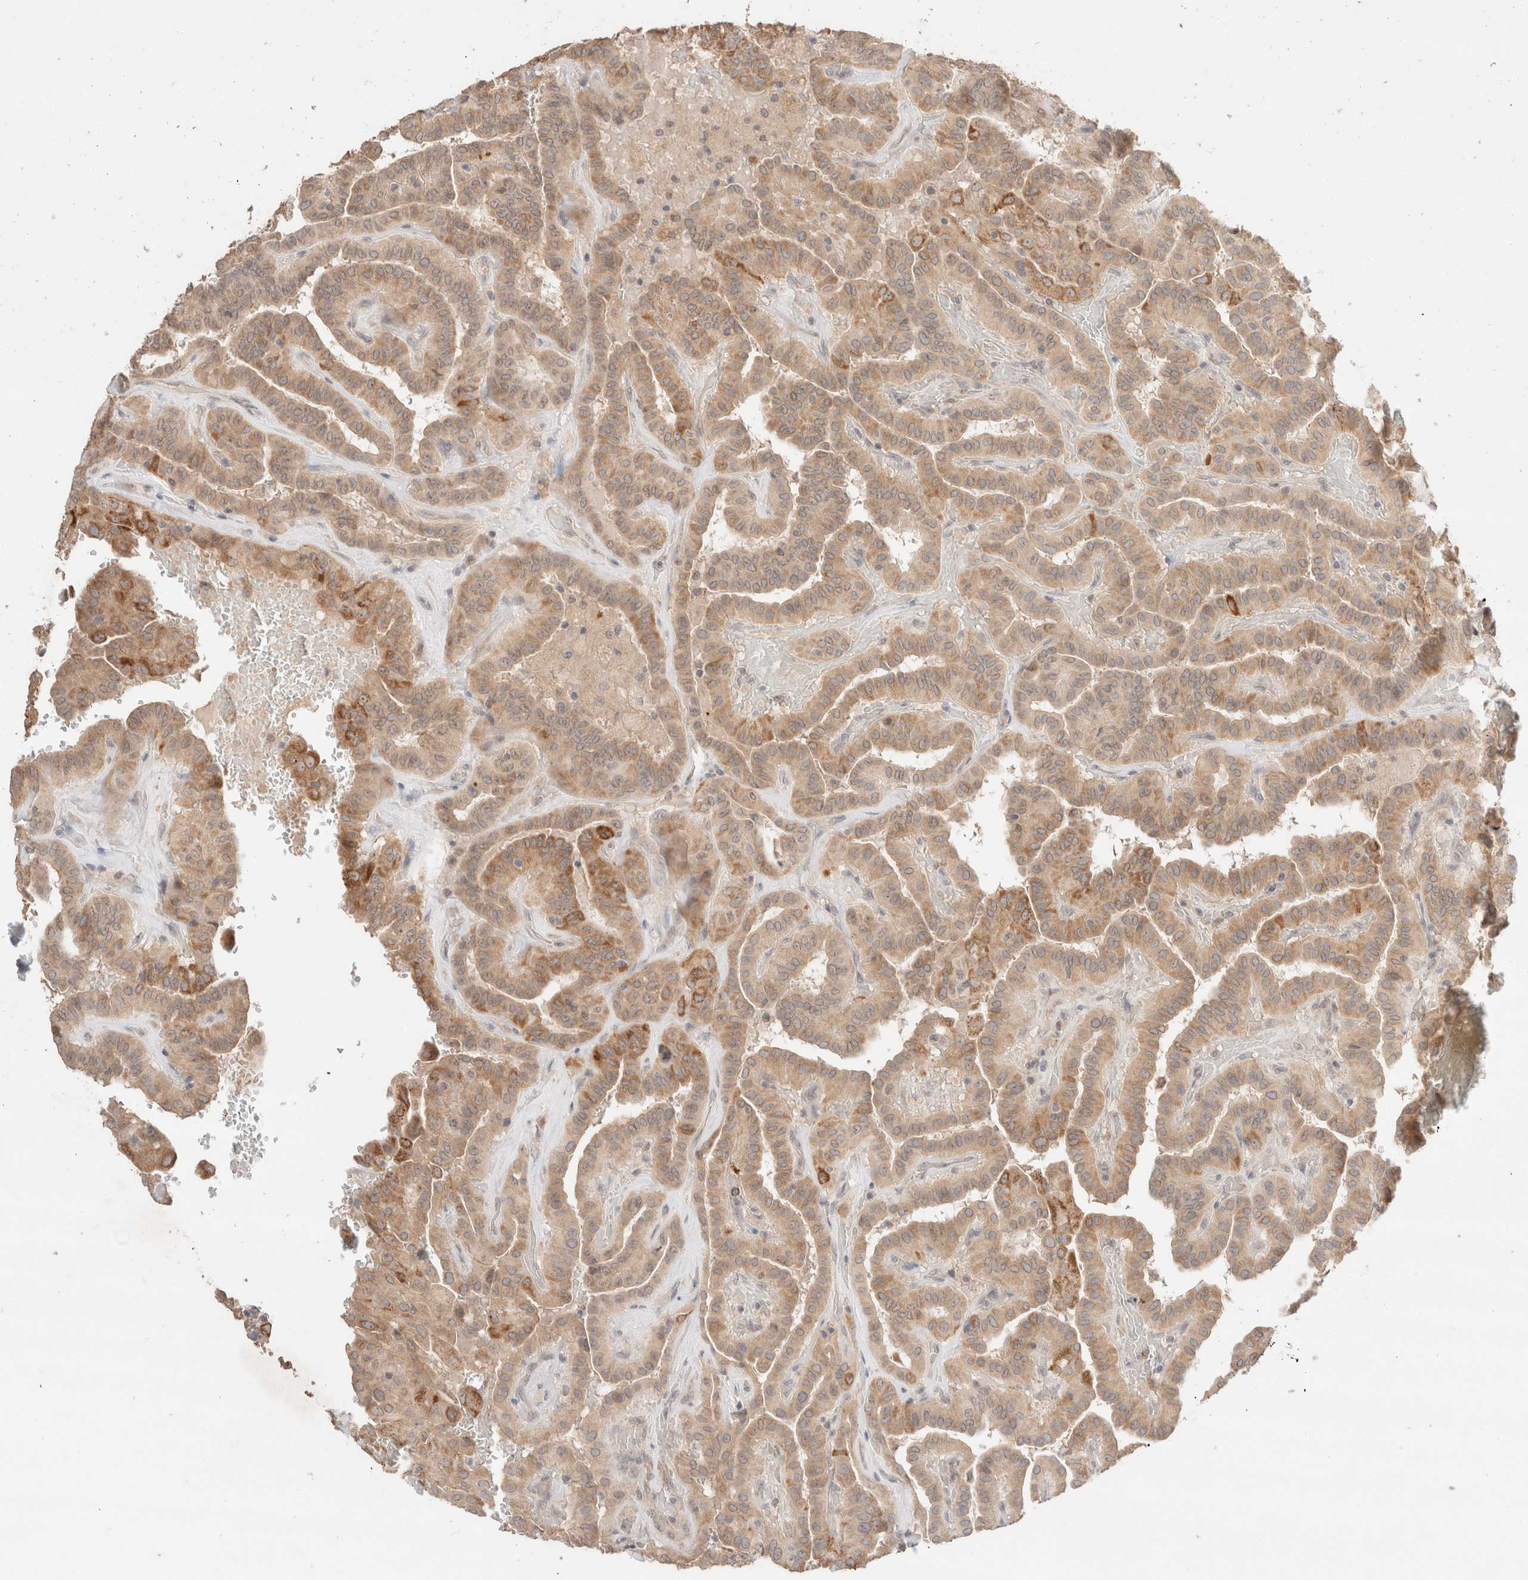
{"staining": {"intensity": "moderate", "quantity": ">75%", "location": "cytoplasmic/membranous"}, "tissue": "thyroid cancer", "cell_type": "Tumor cells", "image_type": "cancer", "snomed": [{"axis": "morphology", "description": "Papillary adenocarcinoma, NOS"}, {"axis": "topography", "description": "Thyroid gland"}], "caption": "Immunohistochemical staining of papillary adenocarcinoma (thyroid) demonstrates moderate cytoplasmic/membranous protein positivity in about >75% of tumor cells.", "gene": "TRIM41", "patient": {"sex": "male", "age": 77}}